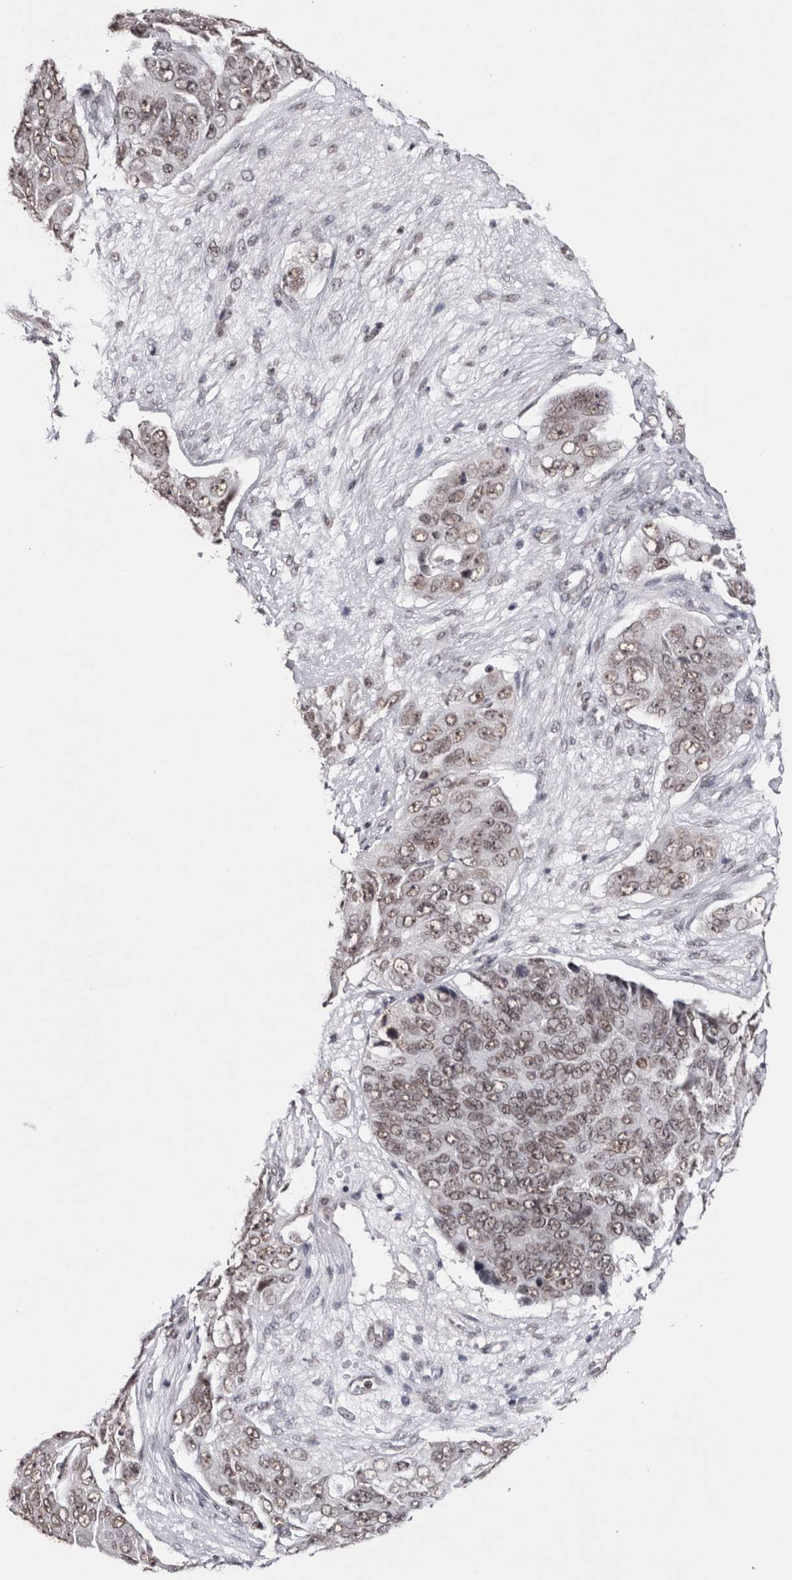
{"staining": {"intensity": "weak", "quantity": ">75%", "location": "nuclear"}, "tissue": "ovarian cancer", "cell_type": "Tumor cells", "image_type": "cancer", "snomed": [{"axis": "morphology", "description": "Carcinoma, endometroid"}, {"axis": "topography", "description": "Ovary"}], "caption": "Protein staining of ovarian cancer tissue exhibits weak nuclear expression in about >75% of tumor cells.", "gene": "SMC1A", "patient": {"sex": "female", "age": 51}}